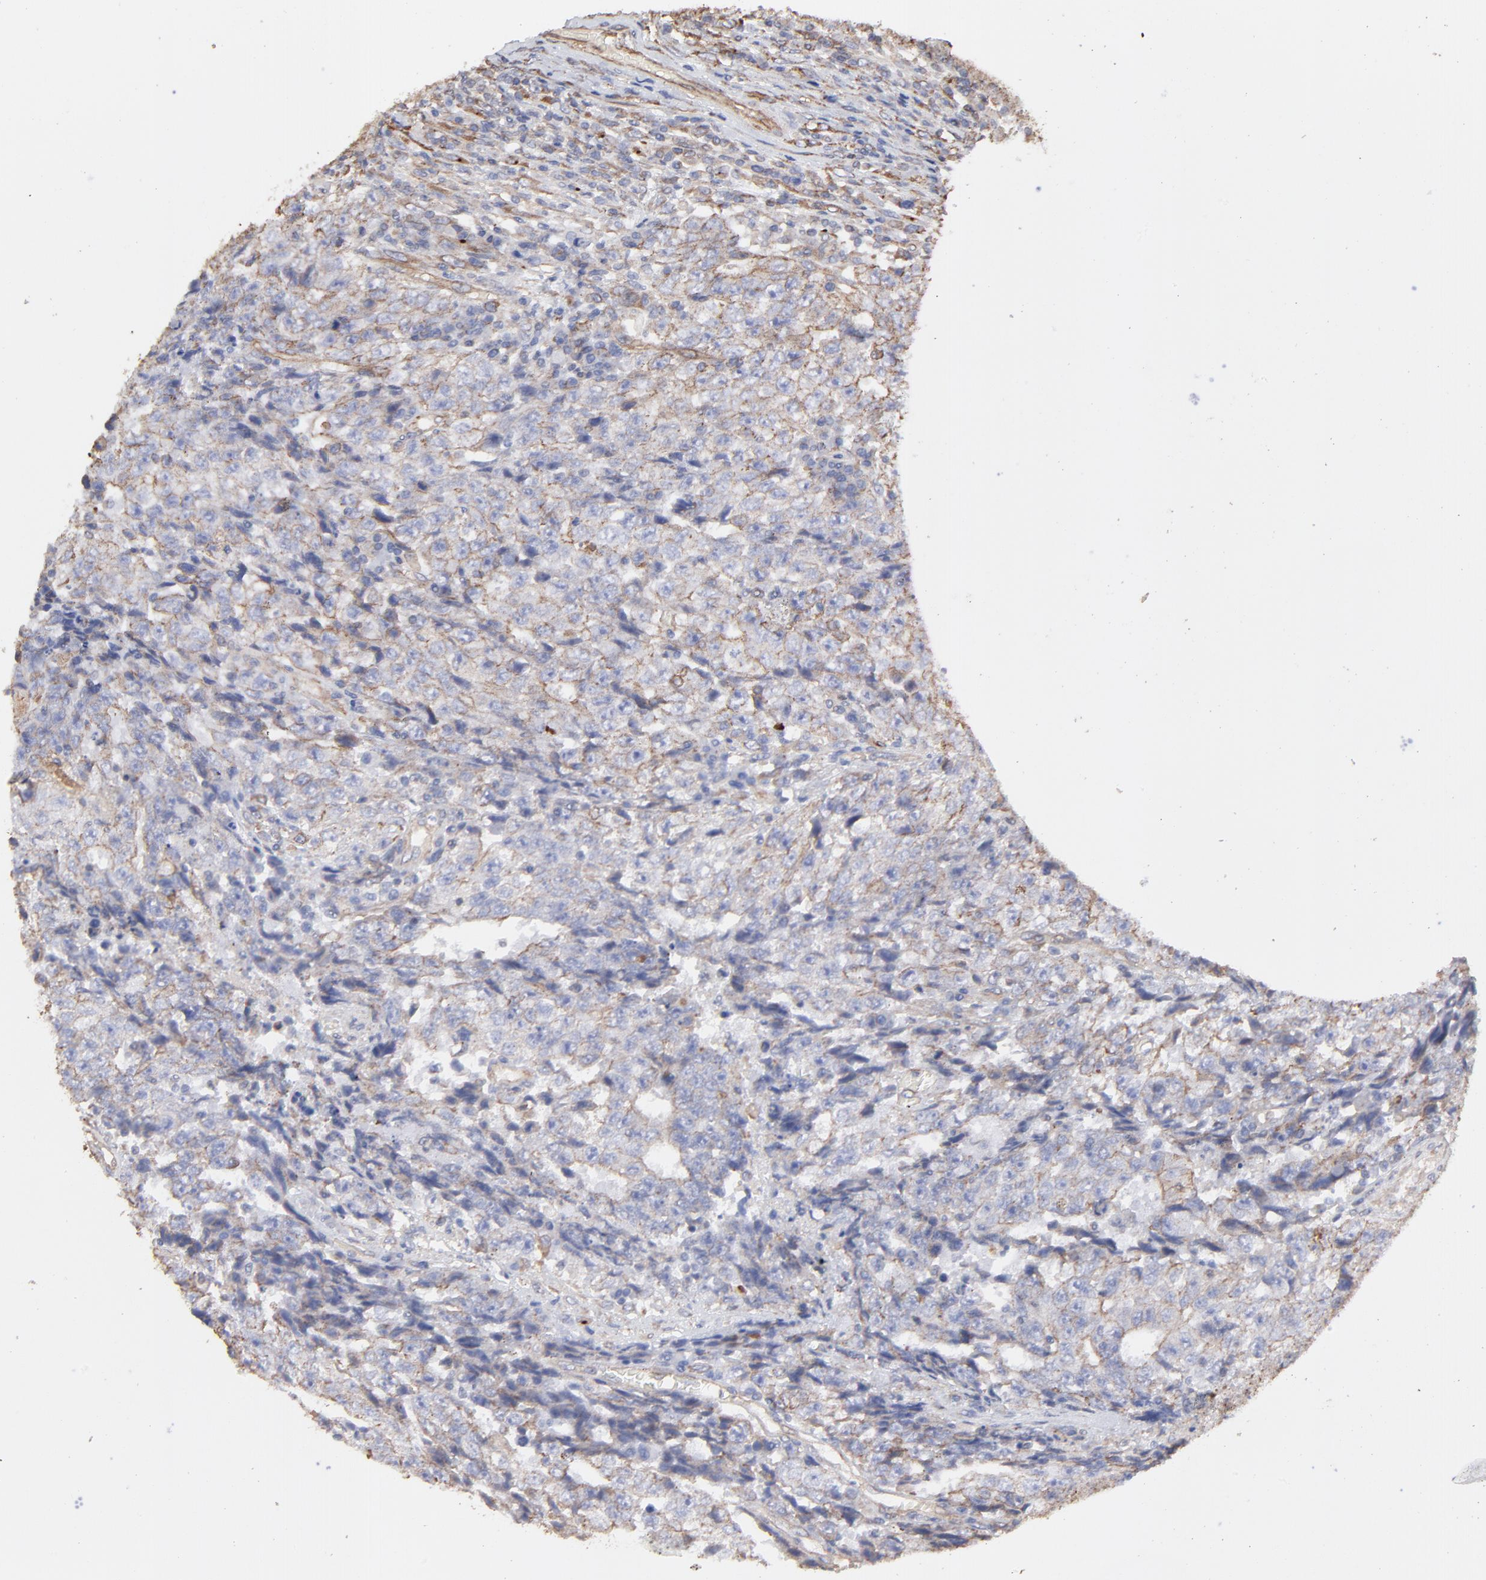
{"staining": {"intensity": "weak", "quantity": "25%-75%", "location": "cytoplasmic/membranous"}, "tissue": "testis cancer", "cell_type": "Tumor cells", "image_type": "cancer", "snomed": [{"axis": "morphology", "description": "Necrosis, NOS"}, {"axis": "morphology", "description": "Carcinoma, Embryonal, NOS"}, {"axis": "topography", "description": "Testis"}], "caption": "Tumor cells exhibit low levels of weak cytoplasmic/membranous expression in about 25%-75% of cells in human testis embryonal carcinoma.", "gene": "LRCH2", "patient": {"sex": "male", "age": 19}}